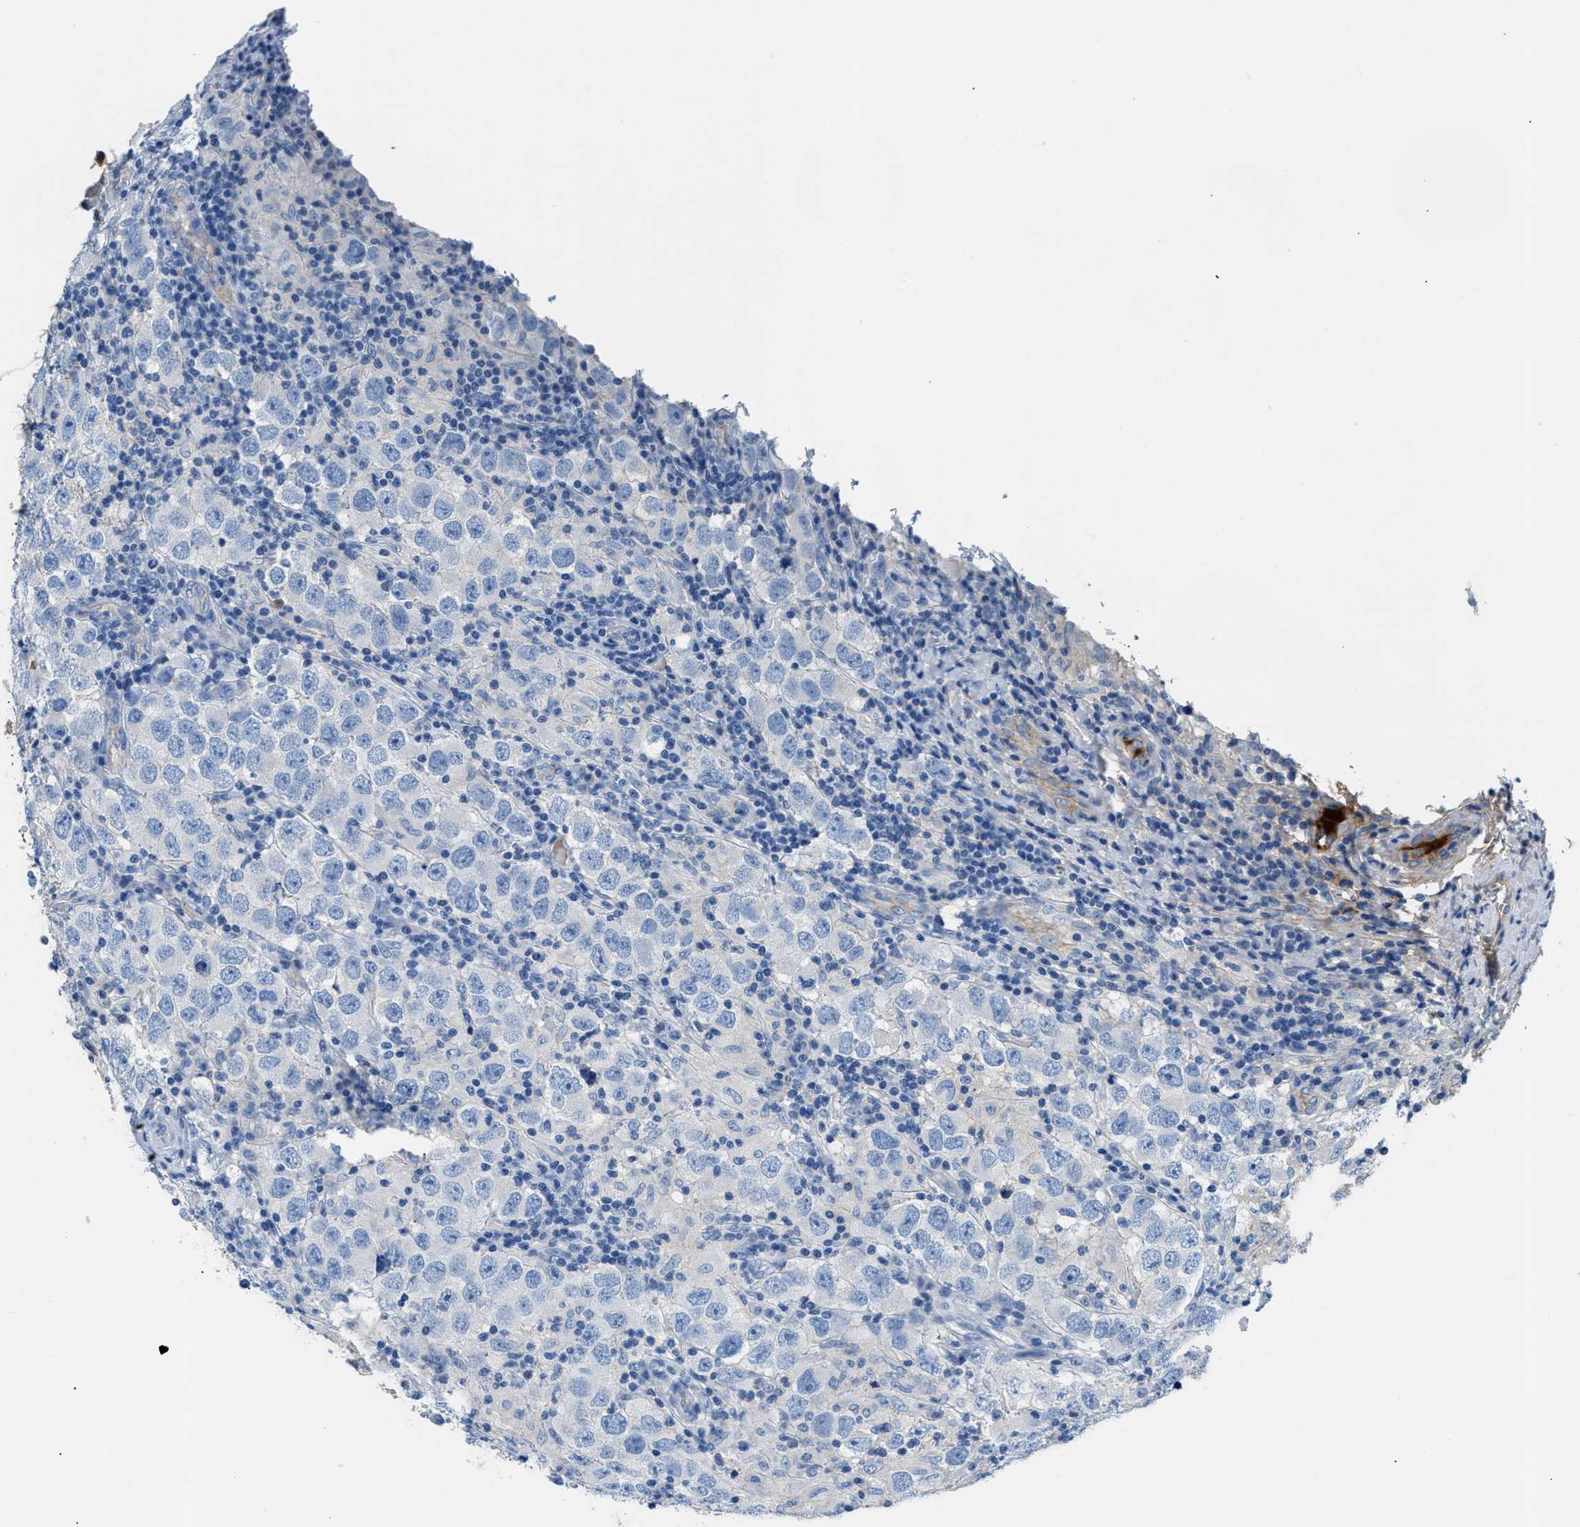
{"staining": {"intensity": "negative", "quantity": "none", "location": "none"}, "tissue": "testis cancer", "cell_type": "Tumor cells", "image_type": "cancer", "snomed": [{"axis": "morphology", "description": "Carcinoma, Embryonal, NOS"}, {"axis": "topography", "description": "Testis"}], "caption": "The image reveals no significant staining in tumor cells of testis cancer. Brightfield microscopy of immunohistochemistry (IHC) stained with DAB (3,3'-diaminobenzidine) (brown) and hematoxylin (blue), captured at high magnification.", "gene": "CFI", "patient": {"sex": "male", "age": 21}}